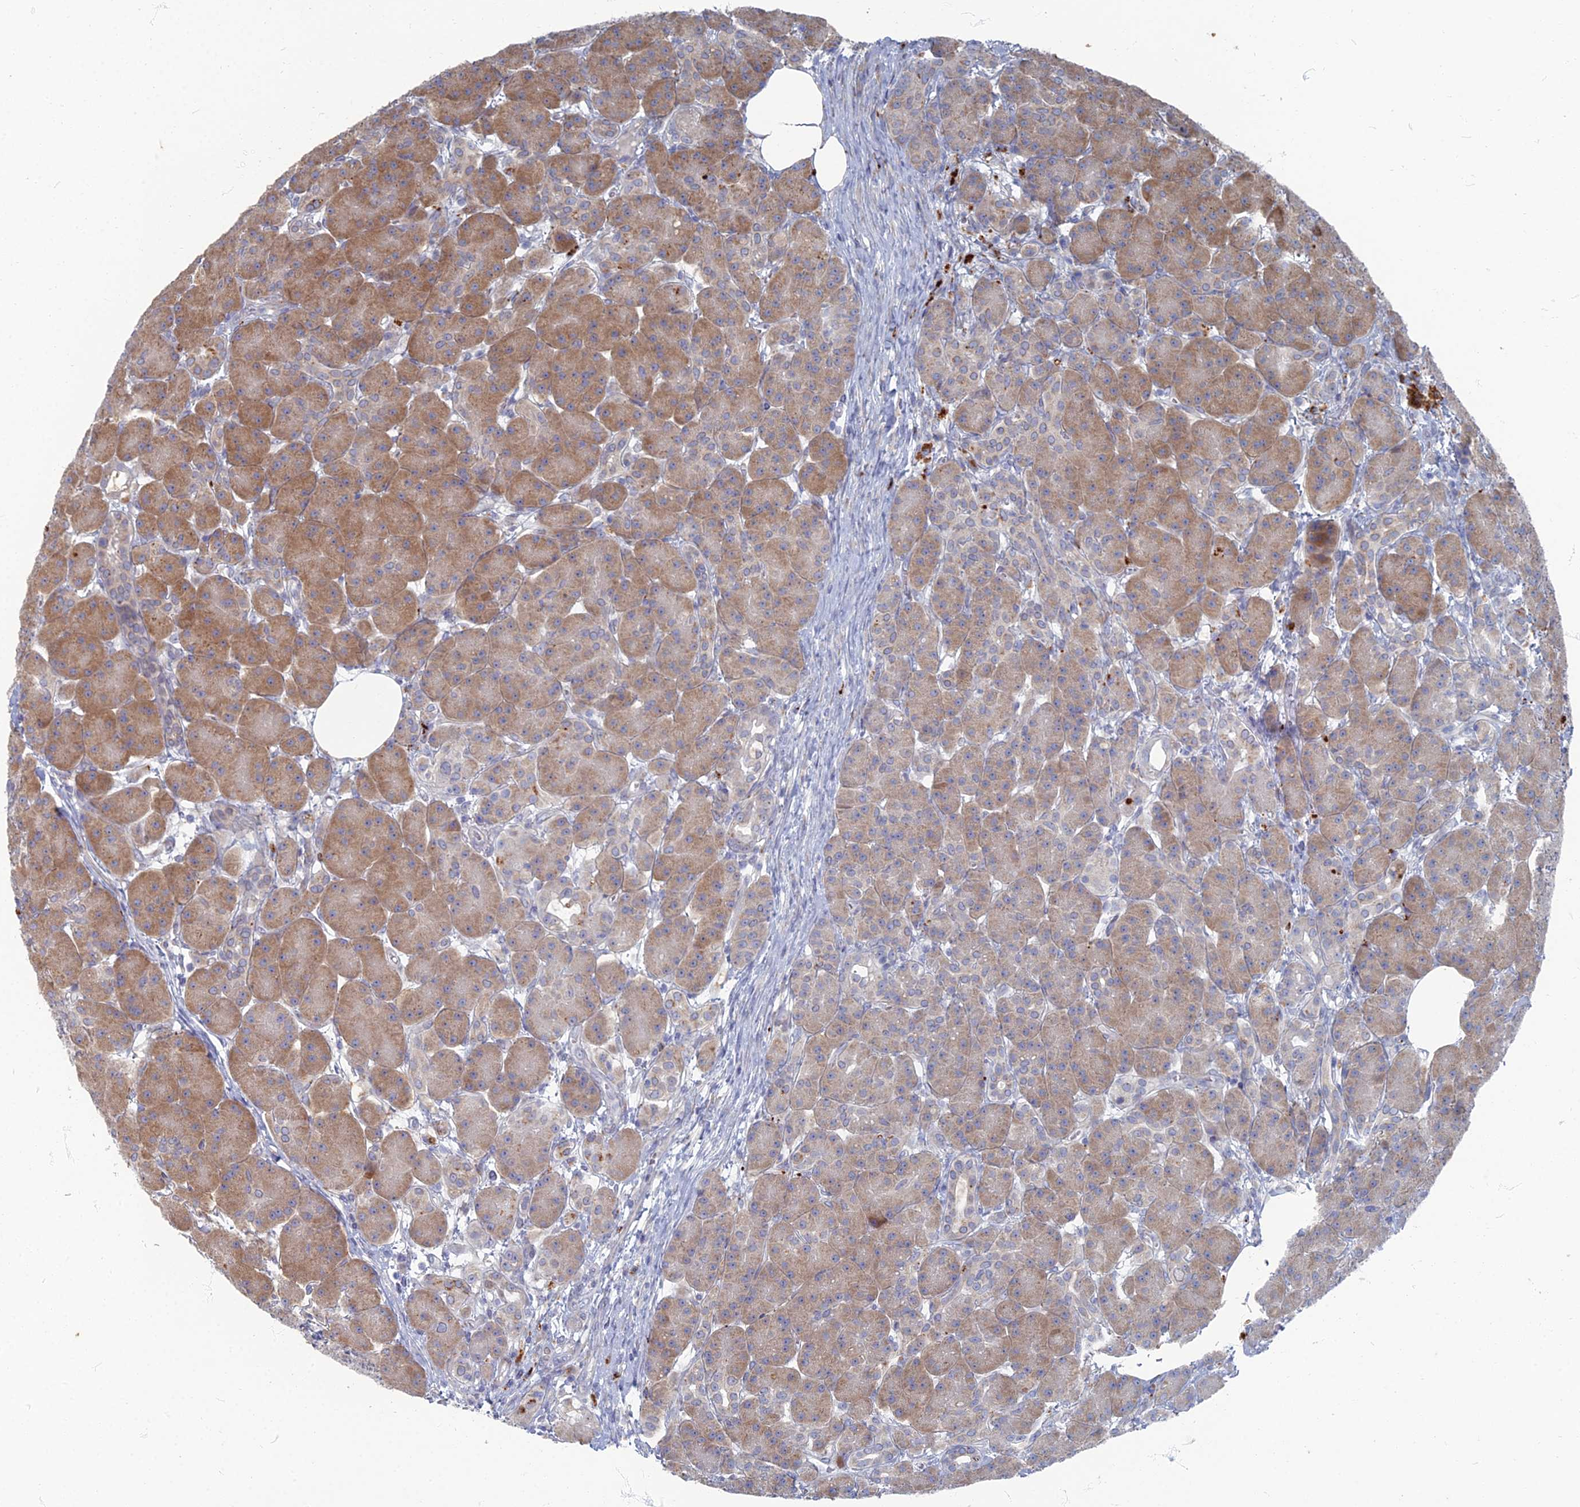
{"staining": {"intensity": "moderate", "quantity": ">75%", "location": "cytoplasmic/membranous"}, "tissue": "pancreas", "cell_type": "Exocrine glandular cells", "image_type": "normal", "snomed": [{"axis": "morphology", "description": "Normal tissue, NOS"}, {"axis": "topography", "description": "Pancreas"}], "caption": "DAB immunohistochemical staining of benign pancreas exhibits moderate cytoplasmic/membranous protein expression in approximately >75% of exocrine glandular cells.", "gene": "TMEM128", "patient": {"sex": "male", "age": 63}}